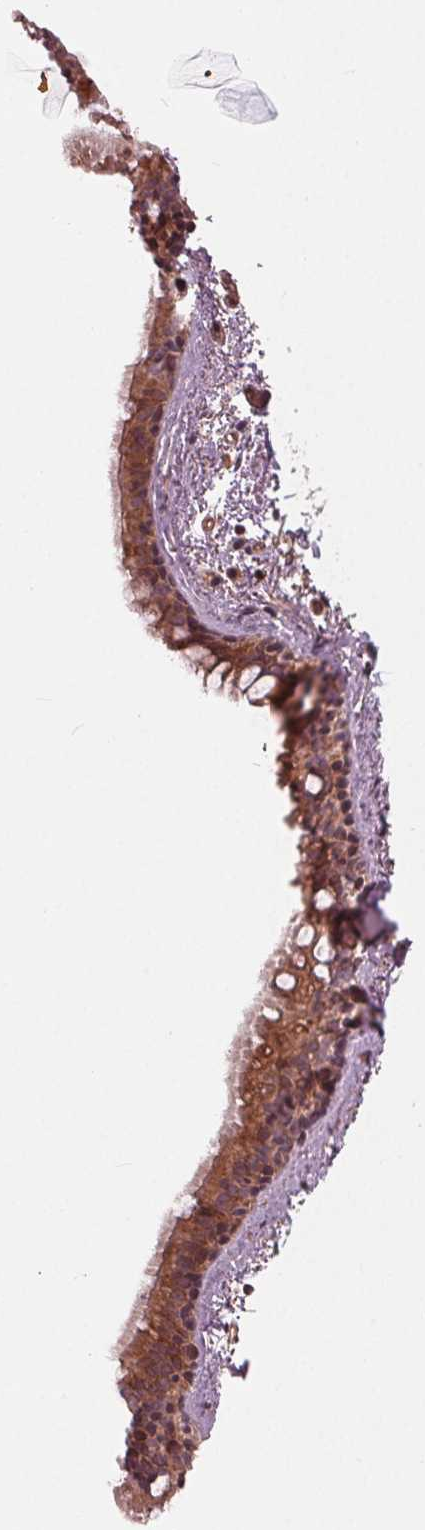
{"staining": {"intensity": "moderate", "quantity": ">75%", "location": "cytoplasmic/membranous,nuclear"}, "tissue": "bronchus", "cell_type": "Respiratory epithelial cells", "image_type": "normal", "snomed": [{"axis": "morphology", "description": "Normal tissue, NOS"}, {"axis": "topography", "description": "Bronchus"}], "caption": "Respiratory epithelial cells demonstrate medium levels of moderate cytoplasmic/membranous,nuclear expression in about >75% of cells in normal human bronchus.", "gene": "TXNIP", "patient": {"sex": "female", "age": 61}}